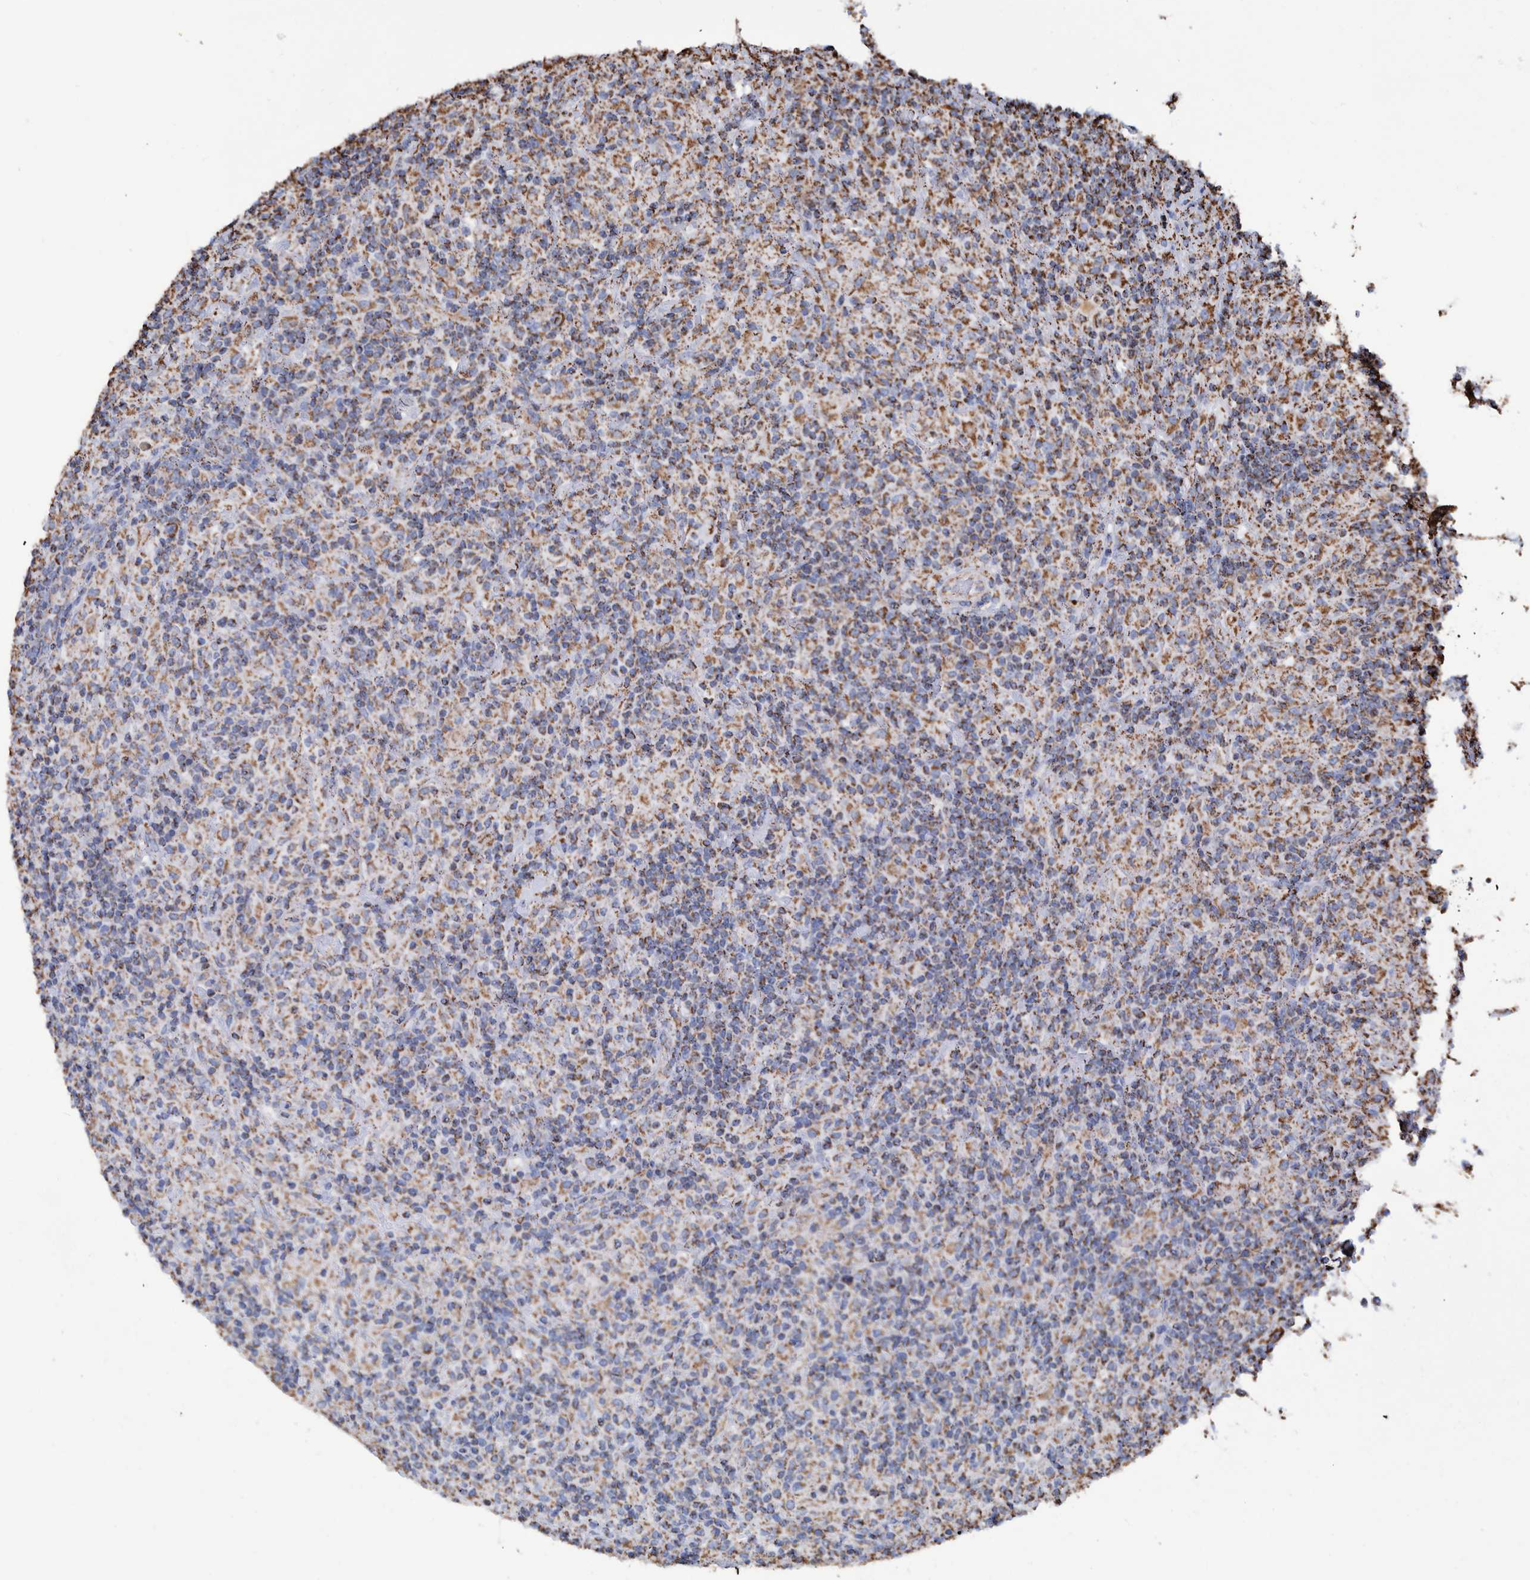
{"staining": {"intensity": "strong", "quantity": "25%-75%", "location": "cytoplasmic/membranous"}, "tissue": "lymphoma", "cell_type": "Tumor cells", "image_type": "cancer", "snomed": [{"axis": "morphology", "description": "Hodgkin's disease, NOS"}, {"axis": "topography", "description": "Lymph node"}], "caption": "Human lymphoma stained with a protein marker reveals strong staining in tumor cells.", "gene": "VPS26C", "patient": {"sex": "male", "age": 70}}